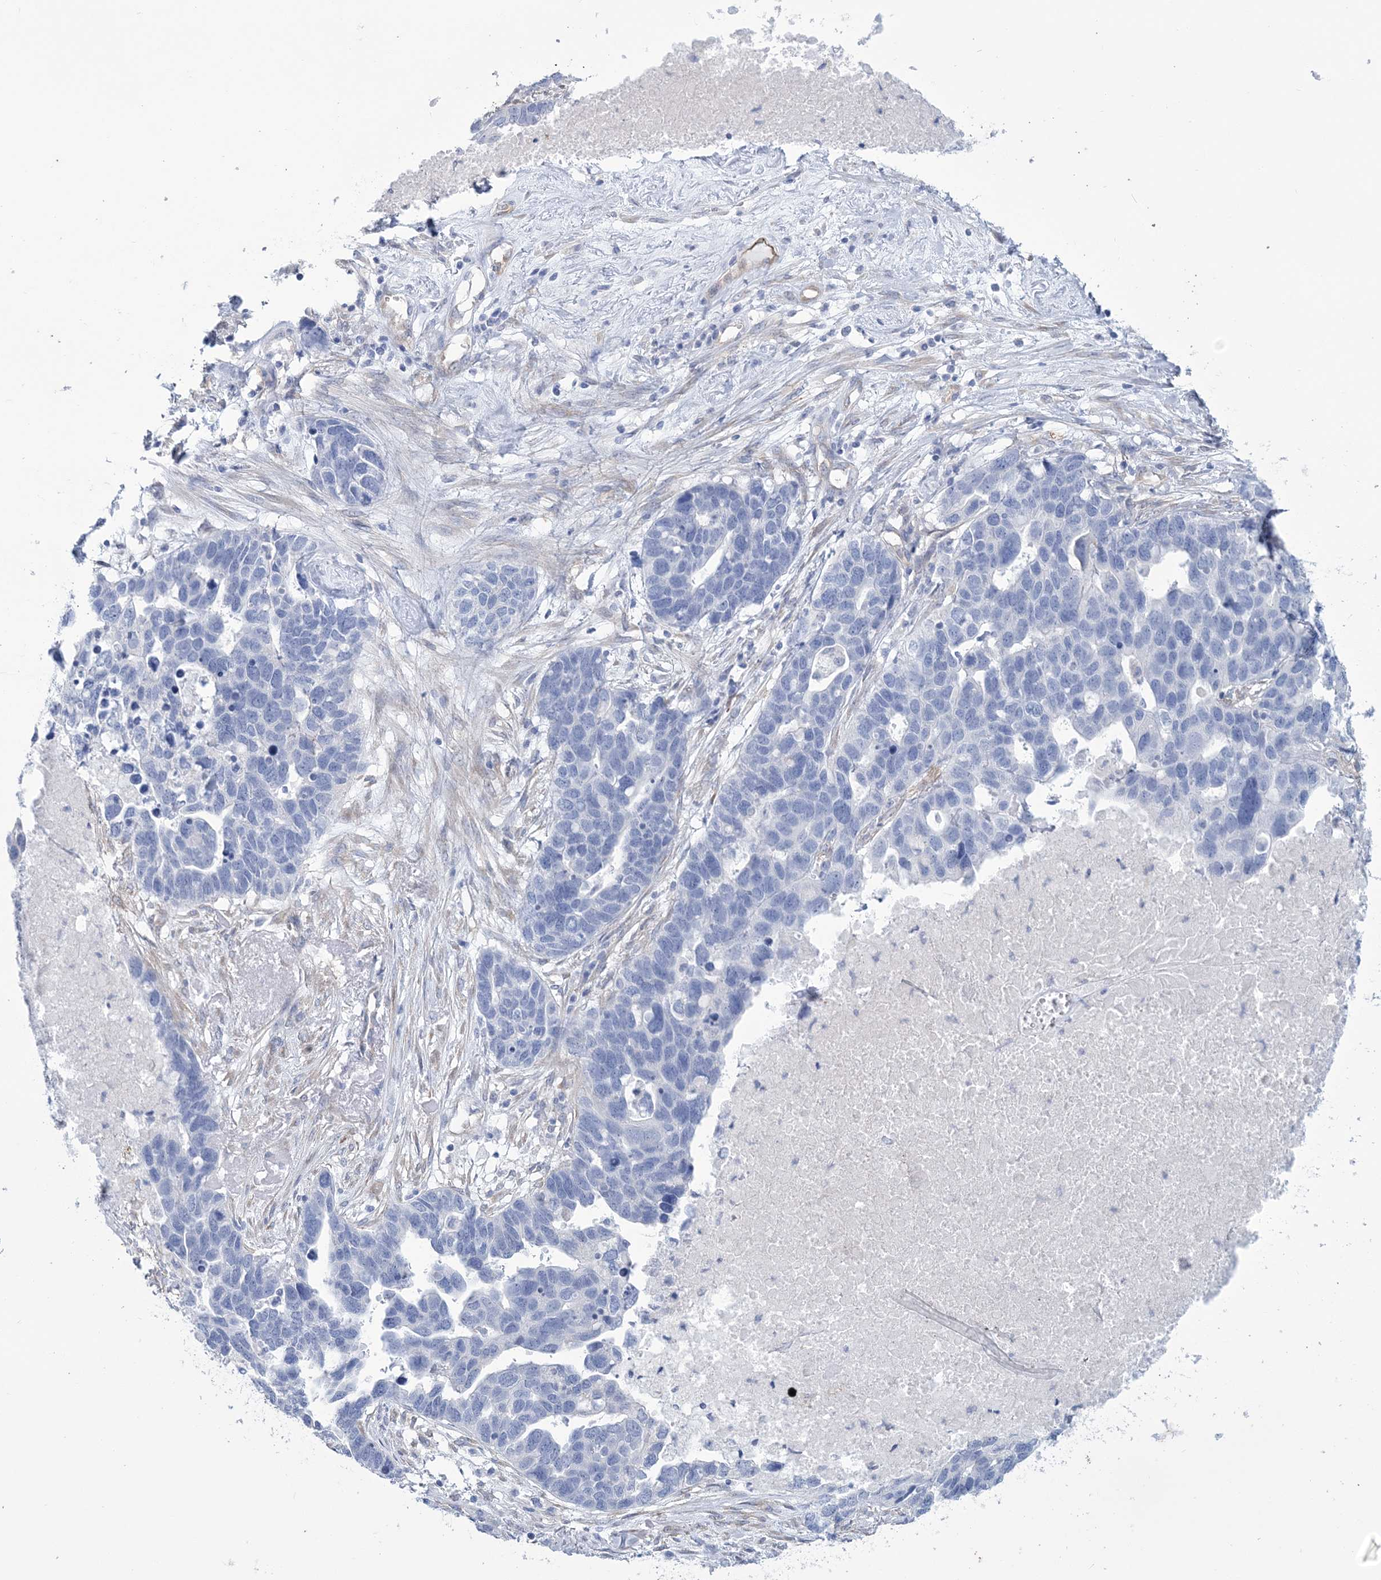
{"staining": {"intensity": "negative", "quantity": "none", "location": "none"}, "tissue": "ovarian cancer", "cell_type": "Tumor cells", "image_type": "cancer", "snomed": [{"axis": "morphology", "description": "Cystadenocarcinoma, serous, NOS"}, {"axis": "topography", "description": "Ovary"}], "caption": "Tumor cells show no significant protein expression in serous cystadenocarcinoma (ovarian).", "gene": "RAB11FIP5", "patient": {"sex": "female", "age": 54}}